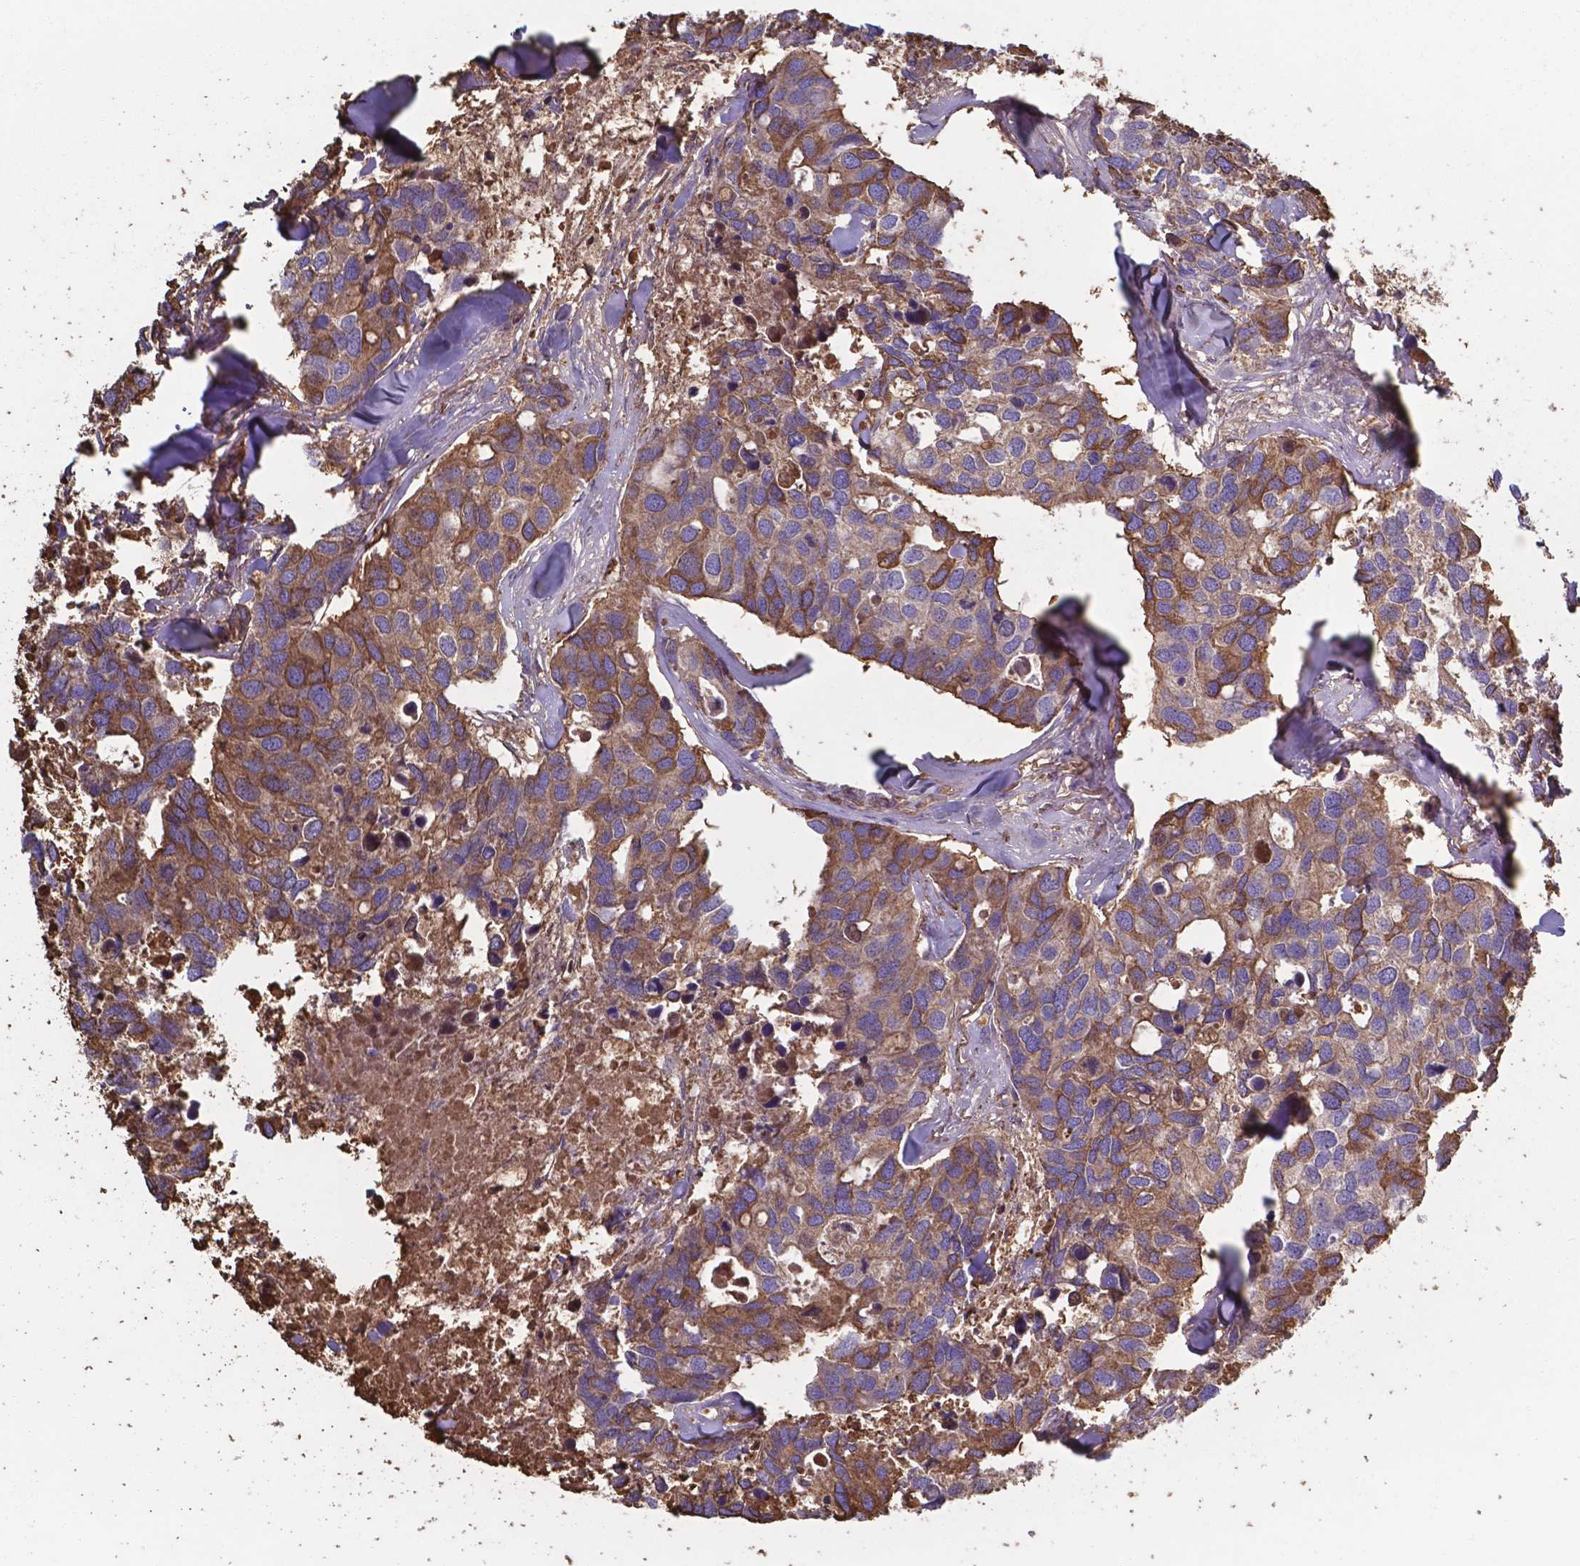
{"staining": {"intensity": "moderate", "quantity": ">75%", "location": "cytoplasmic/membranous"}, "tissue": "breast cancer", "cell_type": "Tumor cells", "image_type": "cancer", "snomed": [{"axis": "morphology", "description": "Duct carcinoma"}, {"axis": "topography", "description": "Breast"}], "caption": "DAB (3,3'-diaminobenzidine) immunohistochemical staining of human breast cancer reveals moderate cytoplasmic/membranous protein staining in about >75% of tumor cells.", "gene": "SERPINA1", "patient": {"sex": "female", "age": 83}}